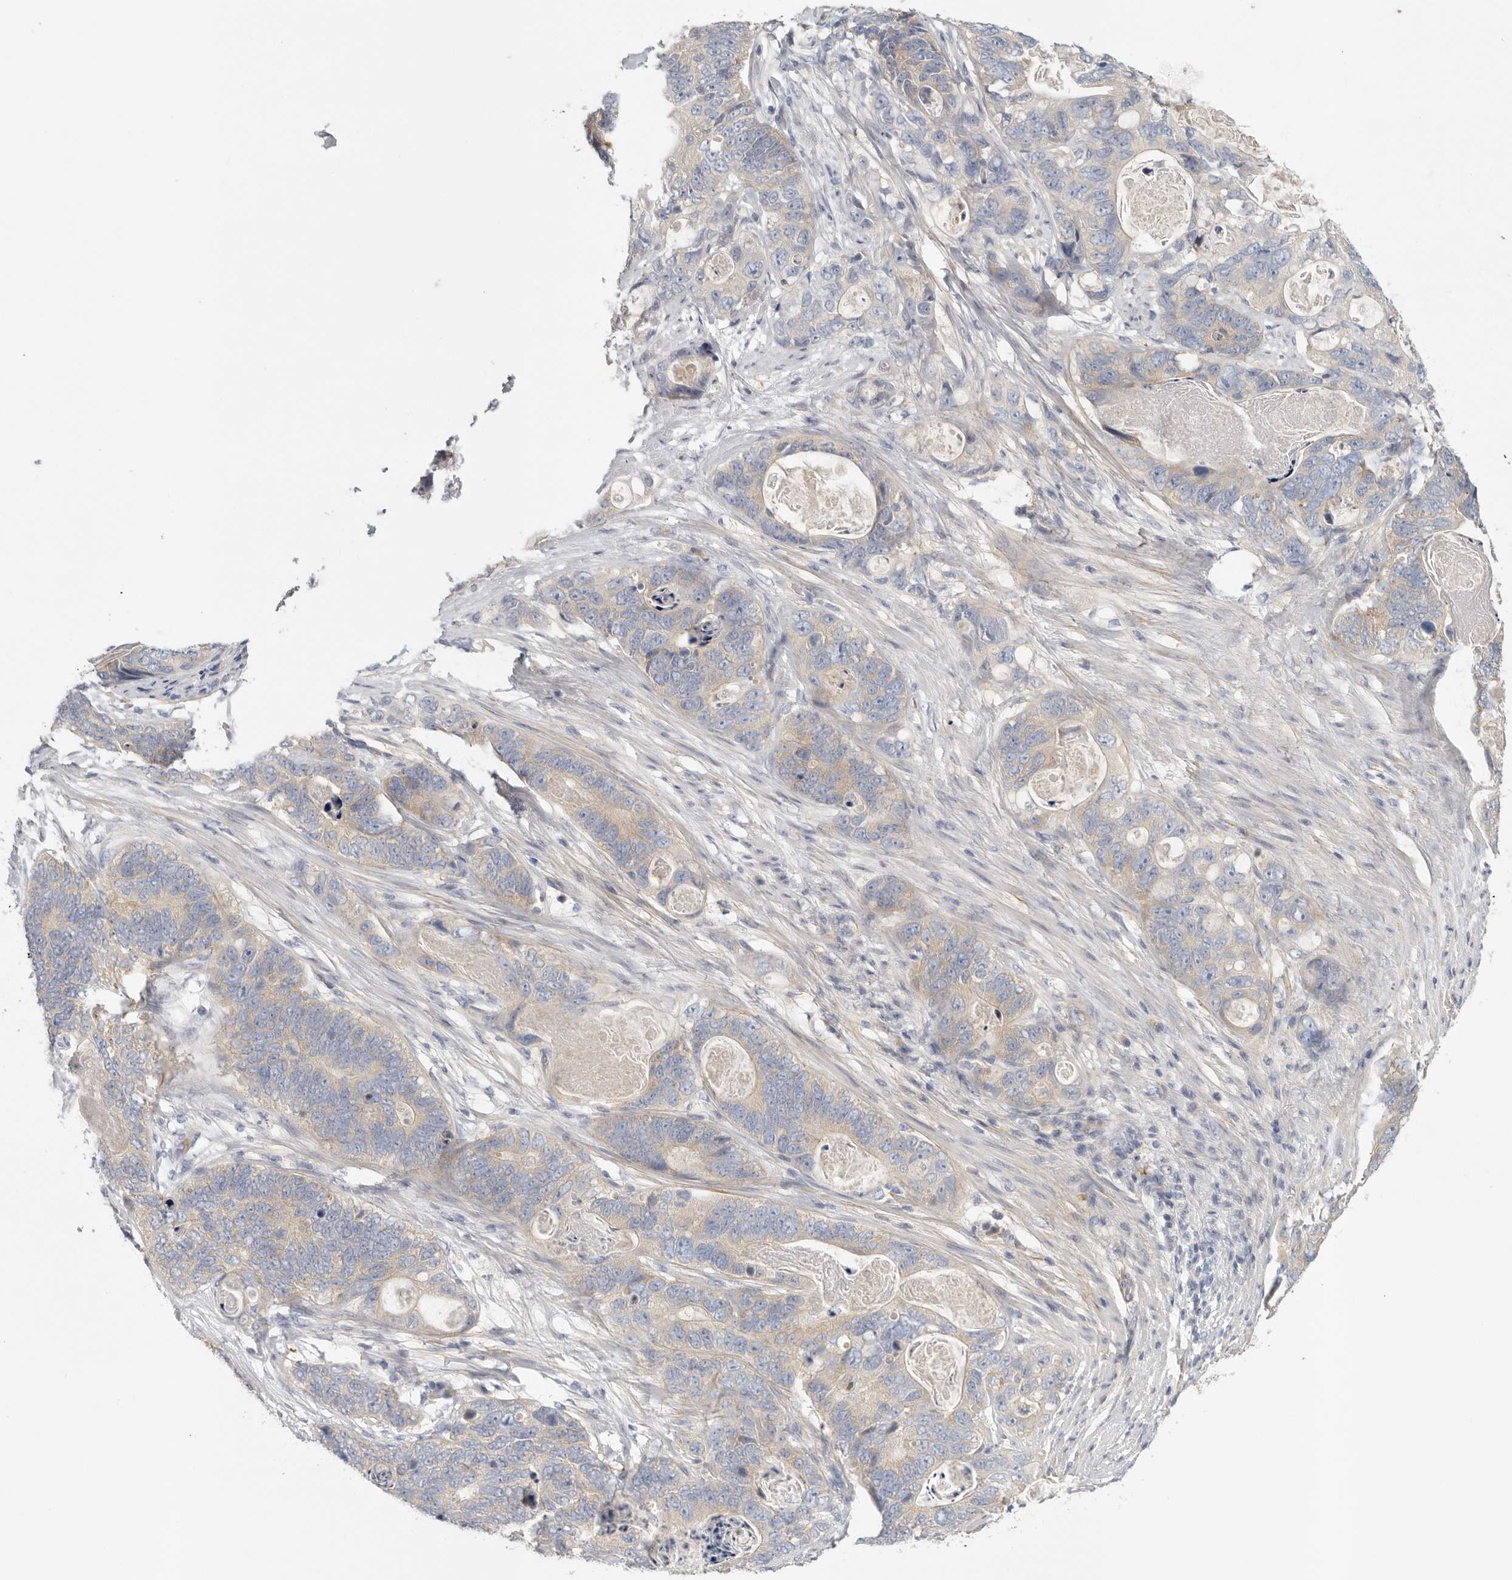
{"staining": {"intensity": "weak", "quantity": "<25%", "location": "cytoplasmic/membranous"}, "tissue": "stomach cancer", "cell_type": "Tumor cells", "image_type": "cancer", "snomed": [{"axis": "morphology", "description": "Normal tissue, NOS"}, {"axis": "morphology", "description": "Adenocarcinoma, NOS"}, {"axis": "topography", "description": "Stomach"}], "caption": "Histopathology image shows no protein positivity in tumor cells of stomach adenocarcinoma tissue. The staining is performed using DAB (3,3'-diaminobenzidine) brown chromogen with nuclei counter-stained in using hematoxylin.", "gene": "CFAP298", "patient": {"sex": "female", "age": 89}}